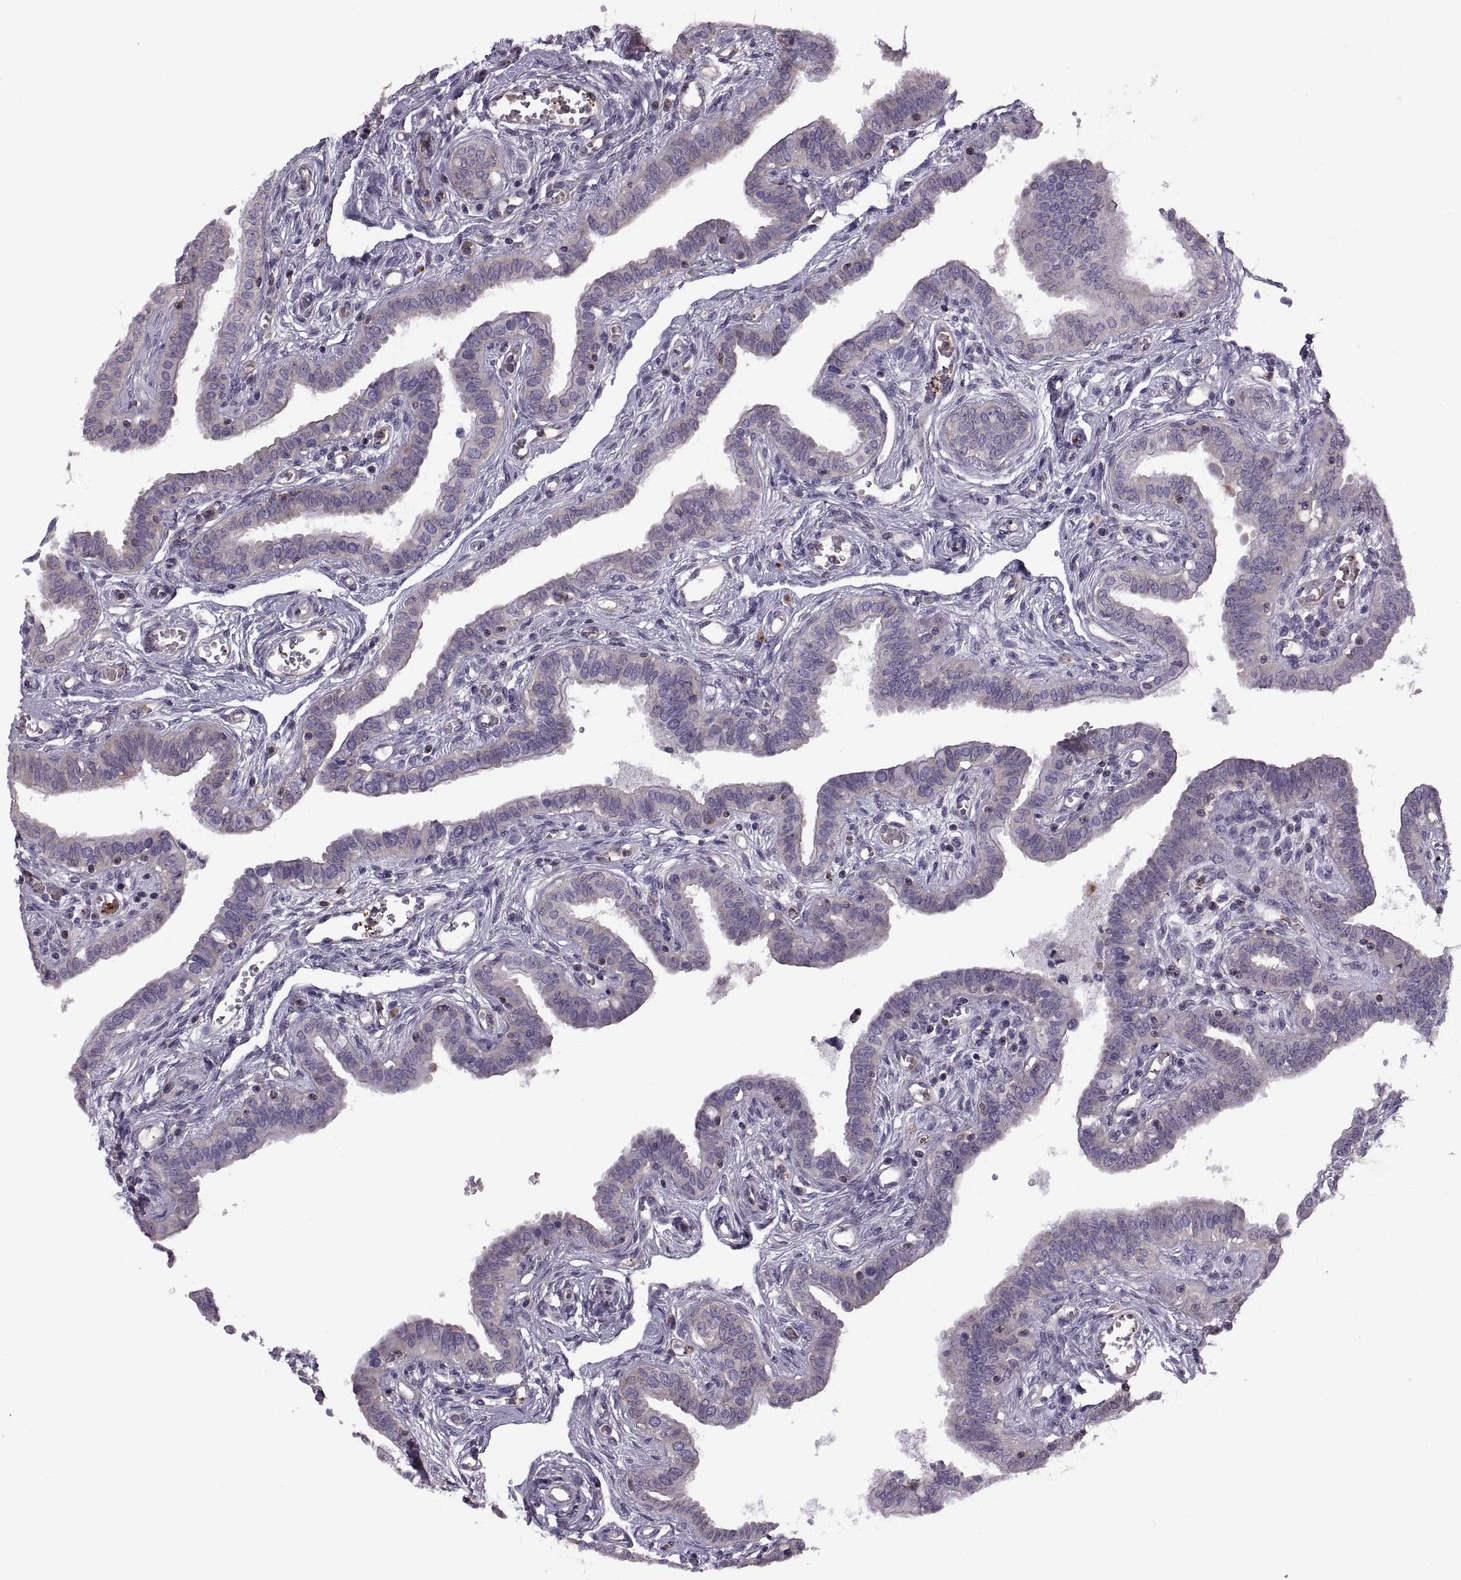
{"staining": {"intensity": "negative", "quantity": "none", "location": "none"}, "tissue": "fallopian tube", "cell_type": "Glandular cells", "image_type": "normal", "snomed": [{"axis": "morphology", "description": "Normal tissue, NOS"}, {"axis": "morphology", "description": "Carcinoma, endometroid"}, {"axis": "topography", "description": "Fallopian tube"}, {"axis": "topography", "description": "Ovary"}], "caption": "This is an immunohistochemistry (IHC) image of normal fallopian tube. There is no expression in glandular cells.", "gene": "SLC2A14", "patient": {"sex": "female", "age": 42}}